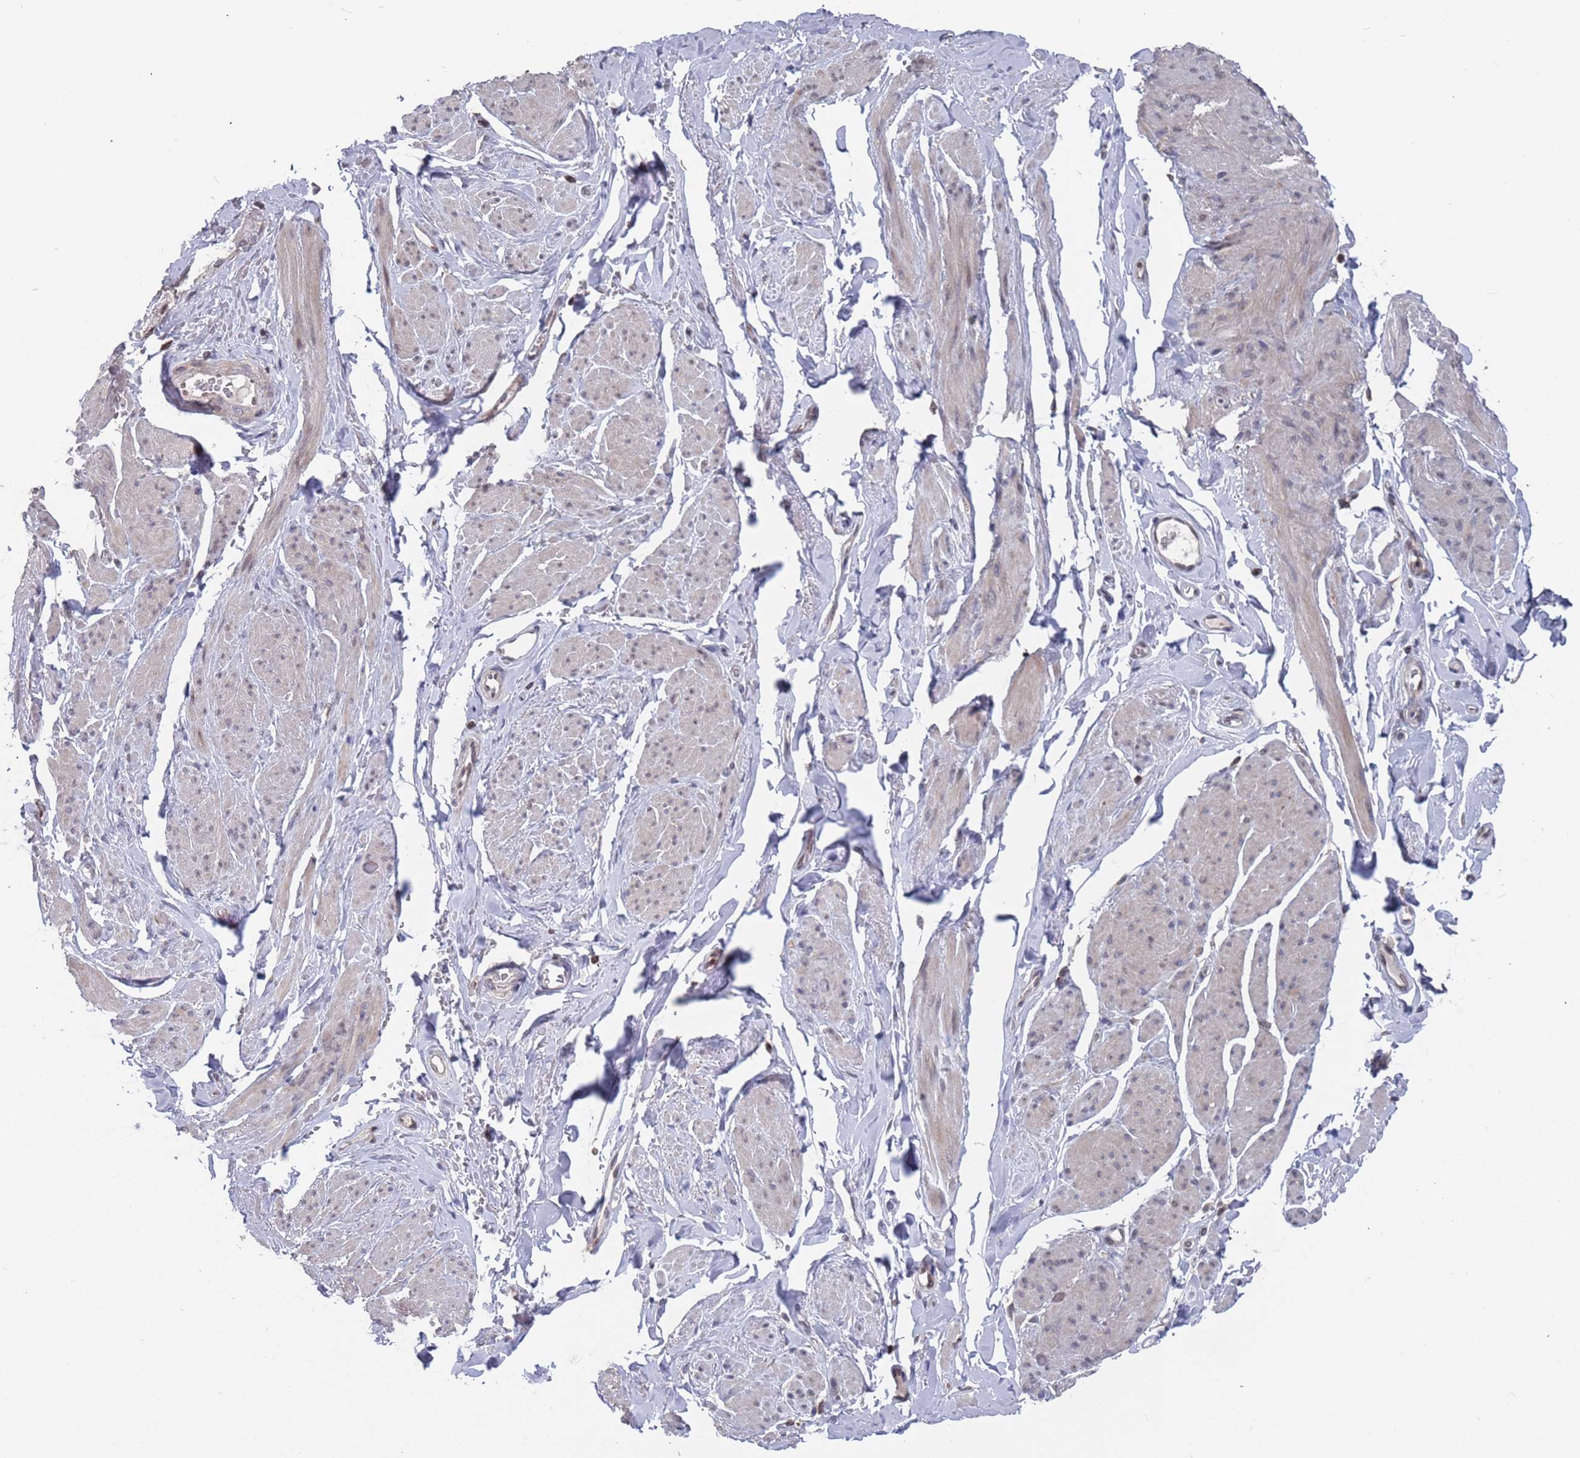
{"staining": {"intensity": "weak", "quantity": "<25%", "location": "cytoplasmic/membranous"}, "tissue": "smooth muscle", "cell_type": "Smooth muscle cells", "image_type": "normal", "snomed": [{"axis": "morphology", "description": "Normal tissue, NOS"}, {"axis": "topography", "description": "Smooth muscle"}, {"axis": "topography", "description": "Peripheral nerve tissue"}], "caption": "Smooth muscle cells show no significant positivity in unremarkable smooth muscle. (DAB (3,3'-diaminobenzidine) IHC with hematoxylin counter stain).", "gene": "SDHAF3", "patient": {"sex": "male", "age": 69}}